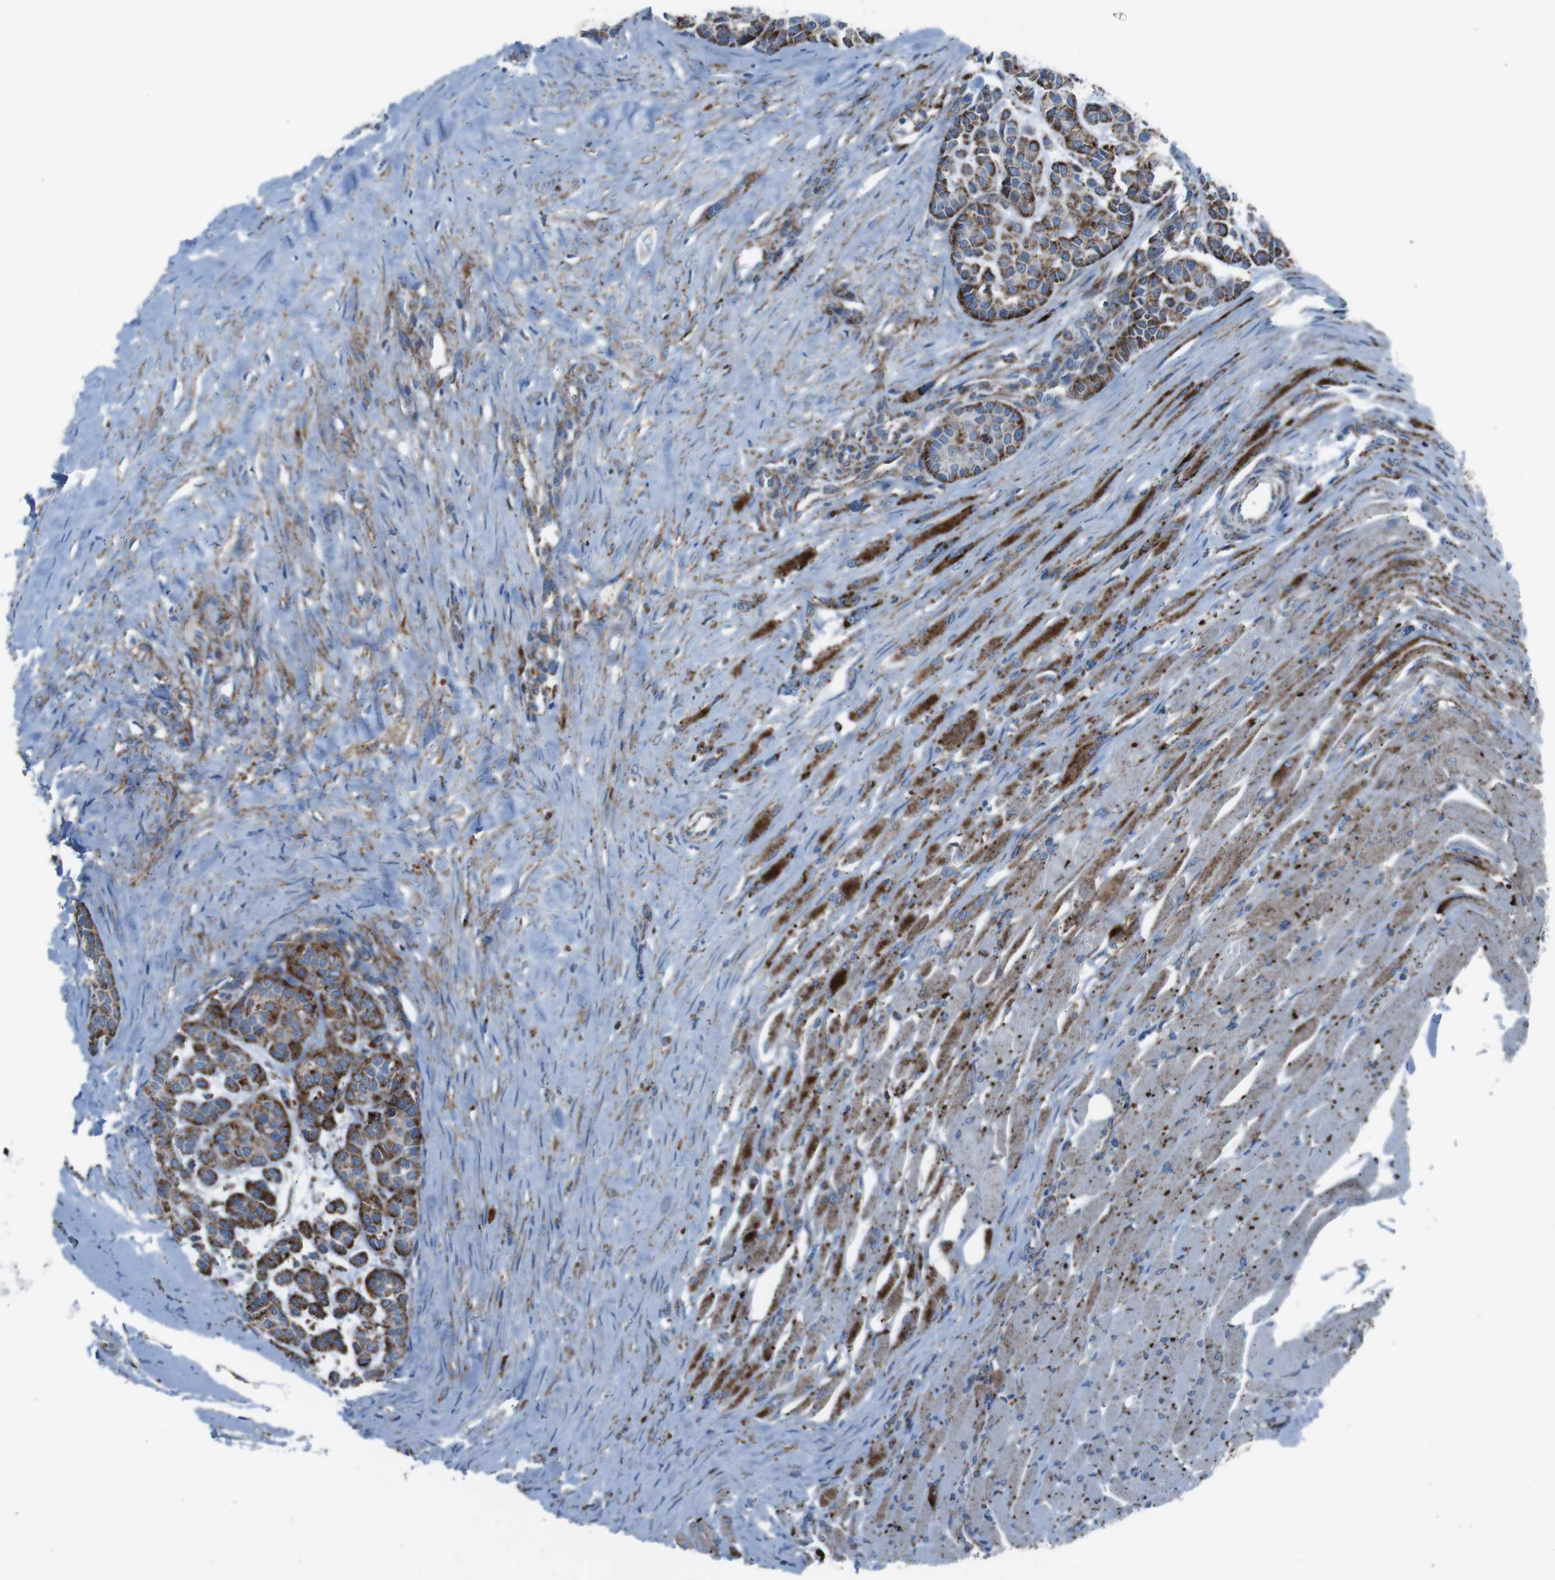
{"staining": {"intensity": "strong", "quantity": ">75%", "location": "cytoplasmic/membranous"}, "tissue": "head and neck cancer", "cell_type": "Tumor cells", "image_type": "cancer", "snomed": [{"axis": "morphology", "description": "Adenocarcinoma, NOS"}, {"axis": "morphology", "description": "Adenoma, NOS"}, {"axis": "topography", "description": "Head-Neck"}], "caption": "Adenoma (head and neck) tissue shows strong cytoplasmic/membranous staining in about >75% of tumor cells, visualized by immunohistochemistry.", "gene": "SCARB2", "patient": {"sex": "female", "age": 55}}